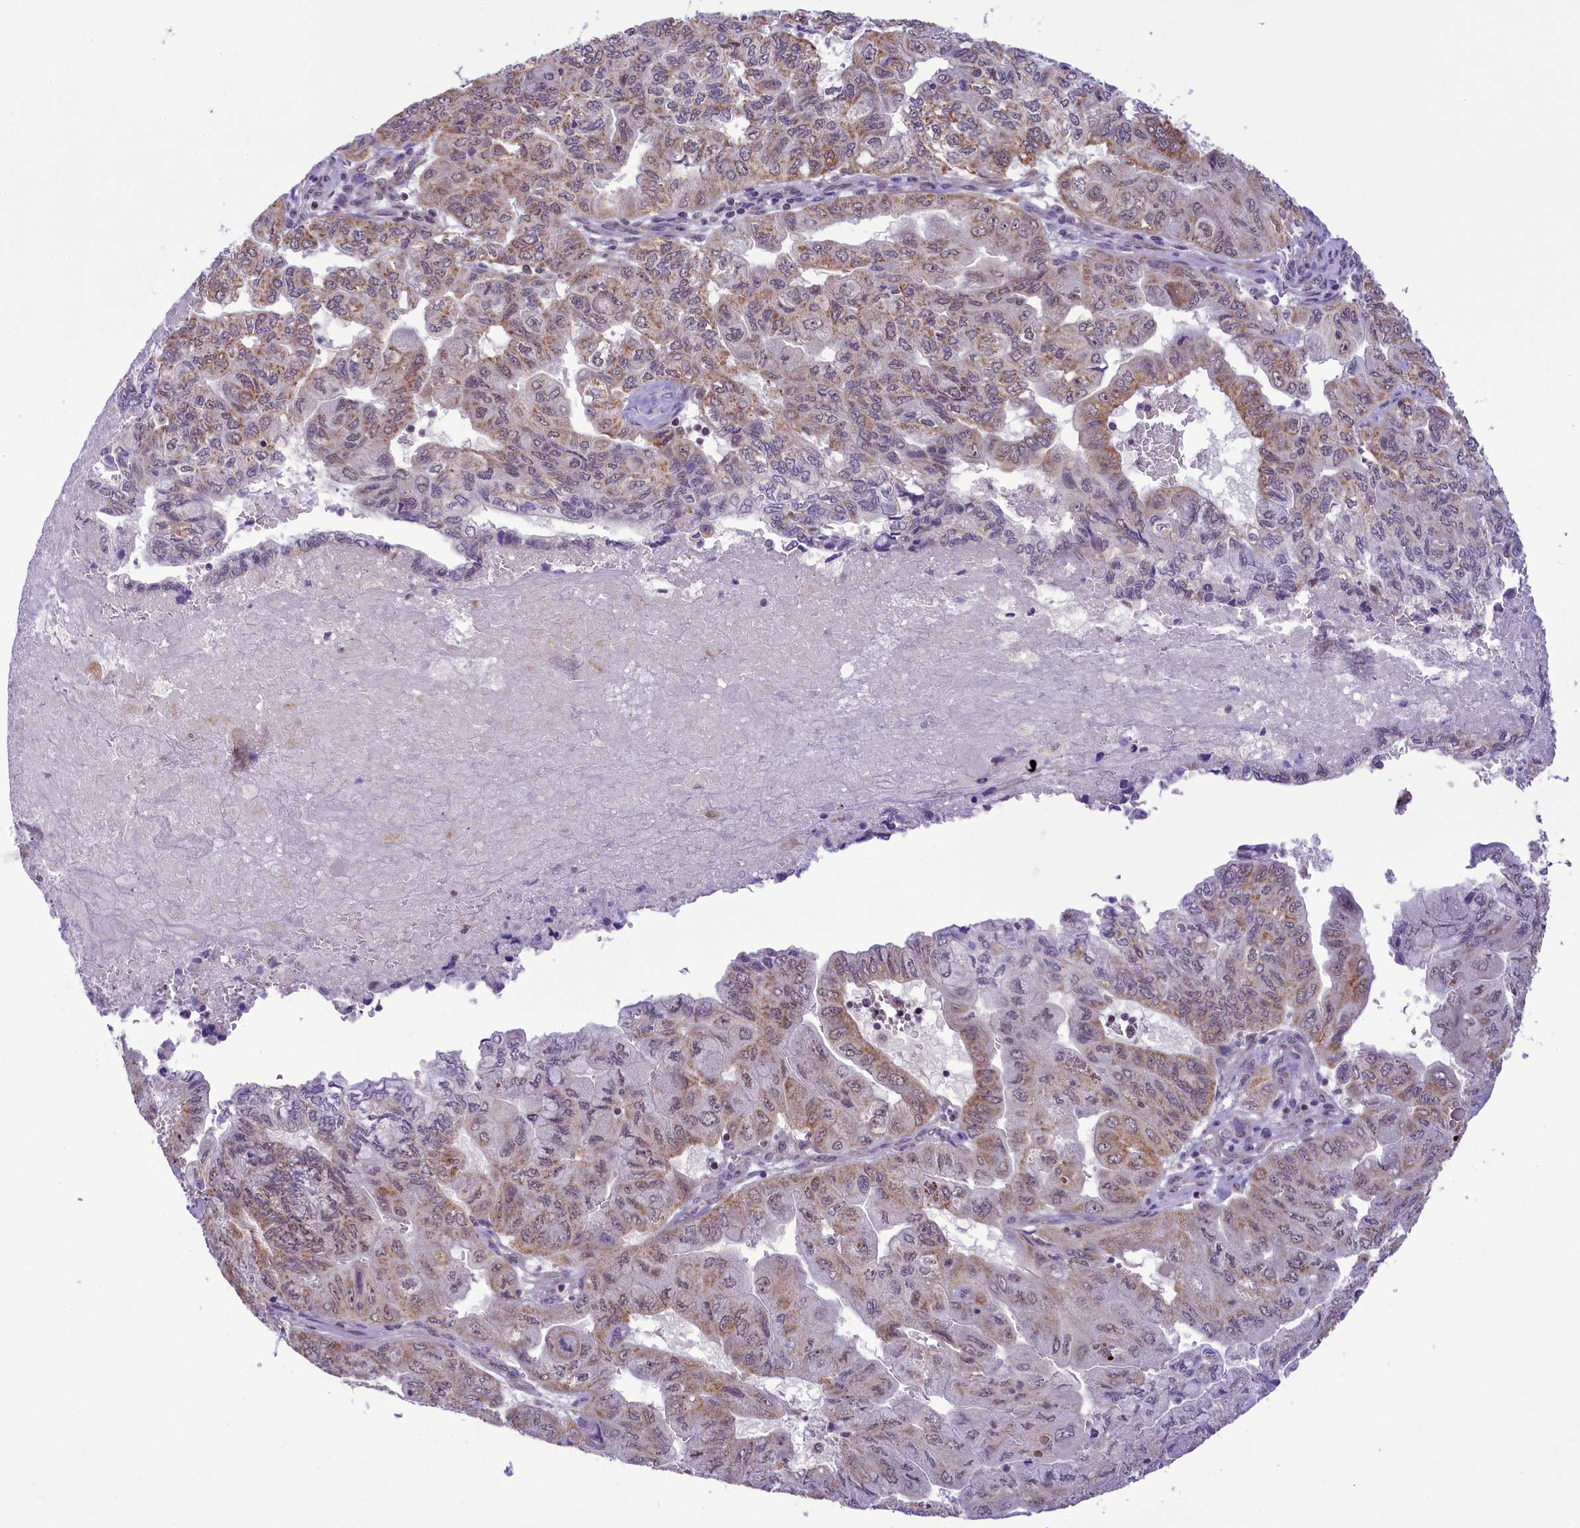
{"staining": {"intensity": "moderate", "quantity": ">75%", "location": "cytoplasmic/membranous,nuclear"}, "tissue": "pancreatic cancer", "cell_type": "Tumor cells", "image_type": "cancer", "snomed": [{"axis": "morphology", "description": "Adenocarcinoma, NOS"}, {"axis": "topography", "description": "Pancreas"}], "caption": "A brown stain highlights moderate cytoplasmic/membranous and nuclear positivity of a protein in human pancreatic adenocarcinoma tumor cells. The staining was performed using DAB to visualize the protein expression in brown, while the nuclei were stained in blue with hematoxylin (Magnification: 20x).", "gene": "PAF1", "patient": {"sex": "male", "age": 51}}